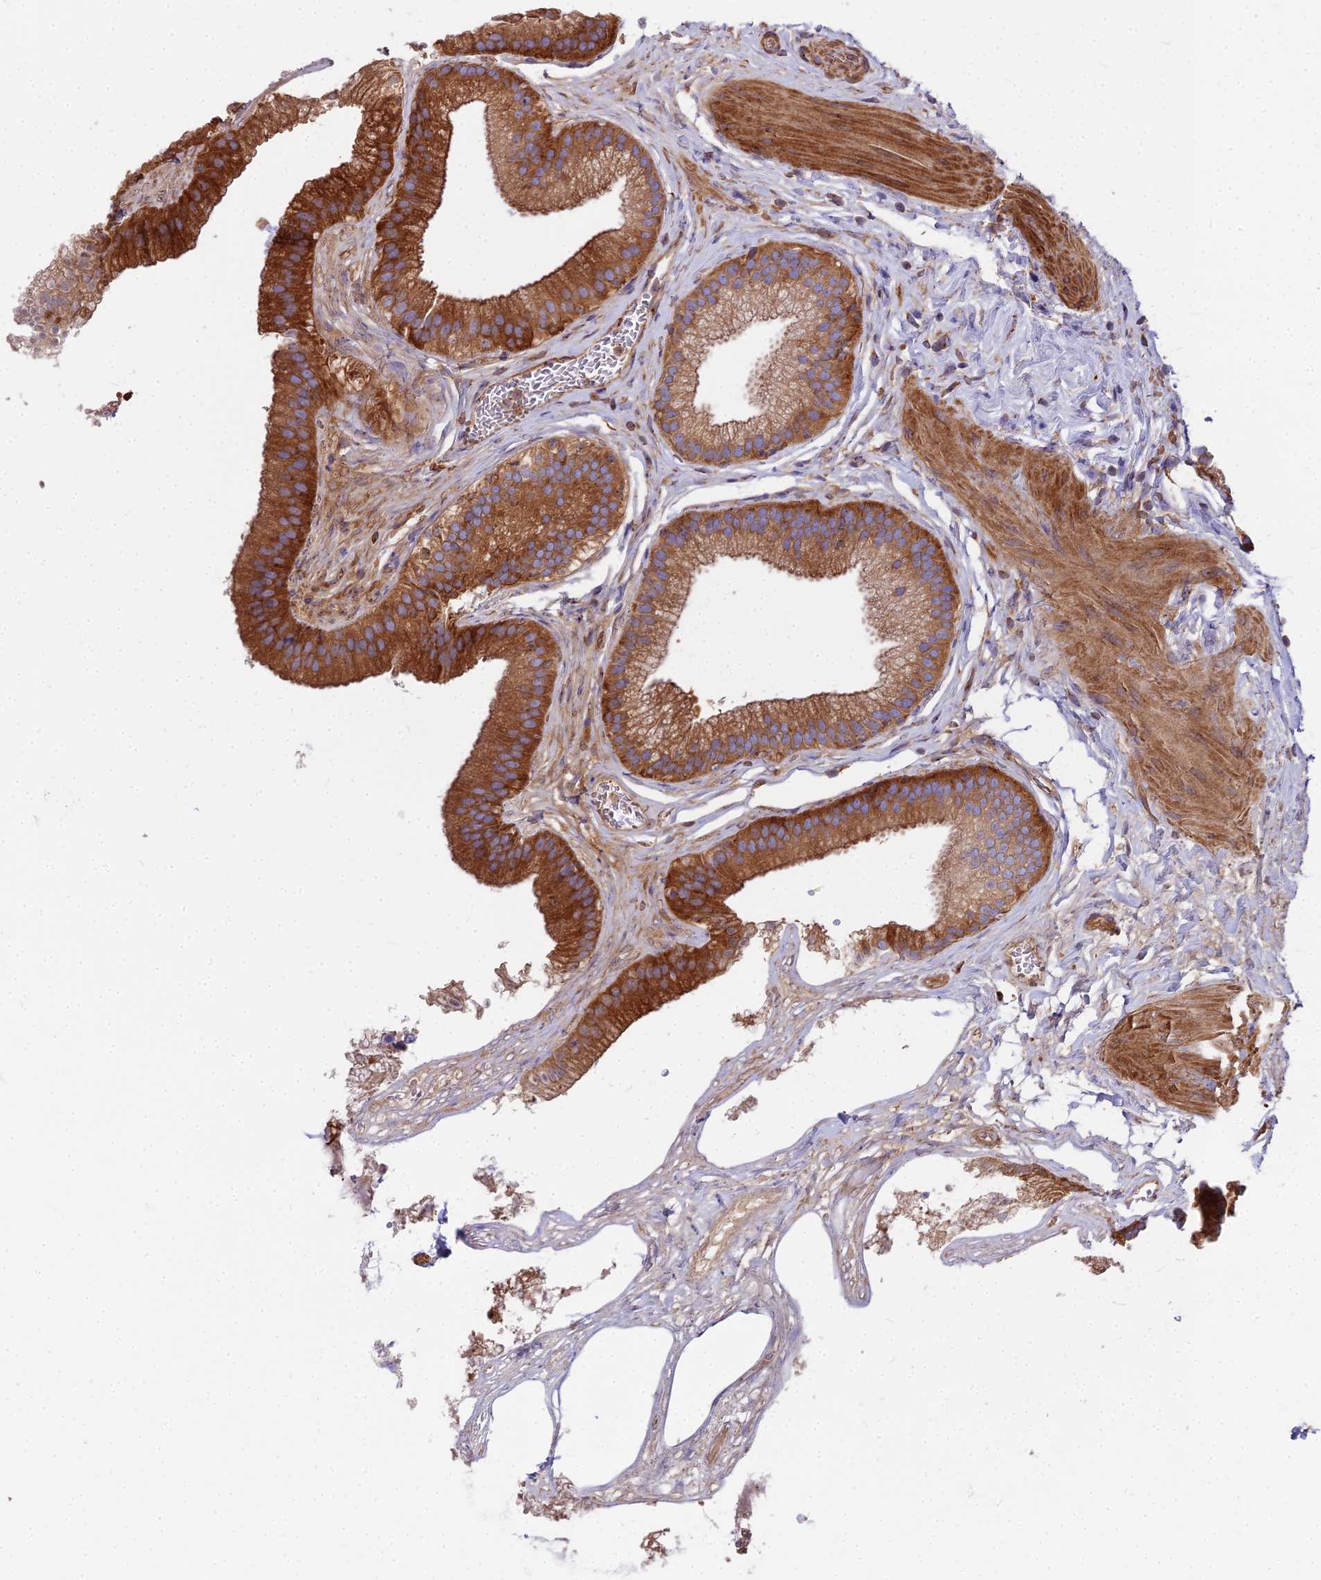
{"staining": {"intensity": "strong", "quantity": ">75%", "location": "cytoplasmic/membranous"}, "tissue": "gallbladder", "cell_type": "Glandular cells", "image_type": "normal", "snomed": [{"axis": "morphology", "description": "Normal tissue, NOS"}, {"axis": "topography", "description": "Gallbladder"}], "caption": "Immunohistochemical staining of benign human gallbladder demonstrates strong cytoplasmic/membranous protein positivity in approximately >75% of glandular cells.", "gene": "DCTN3", "patient": {"sex": "female", "age": 54}}